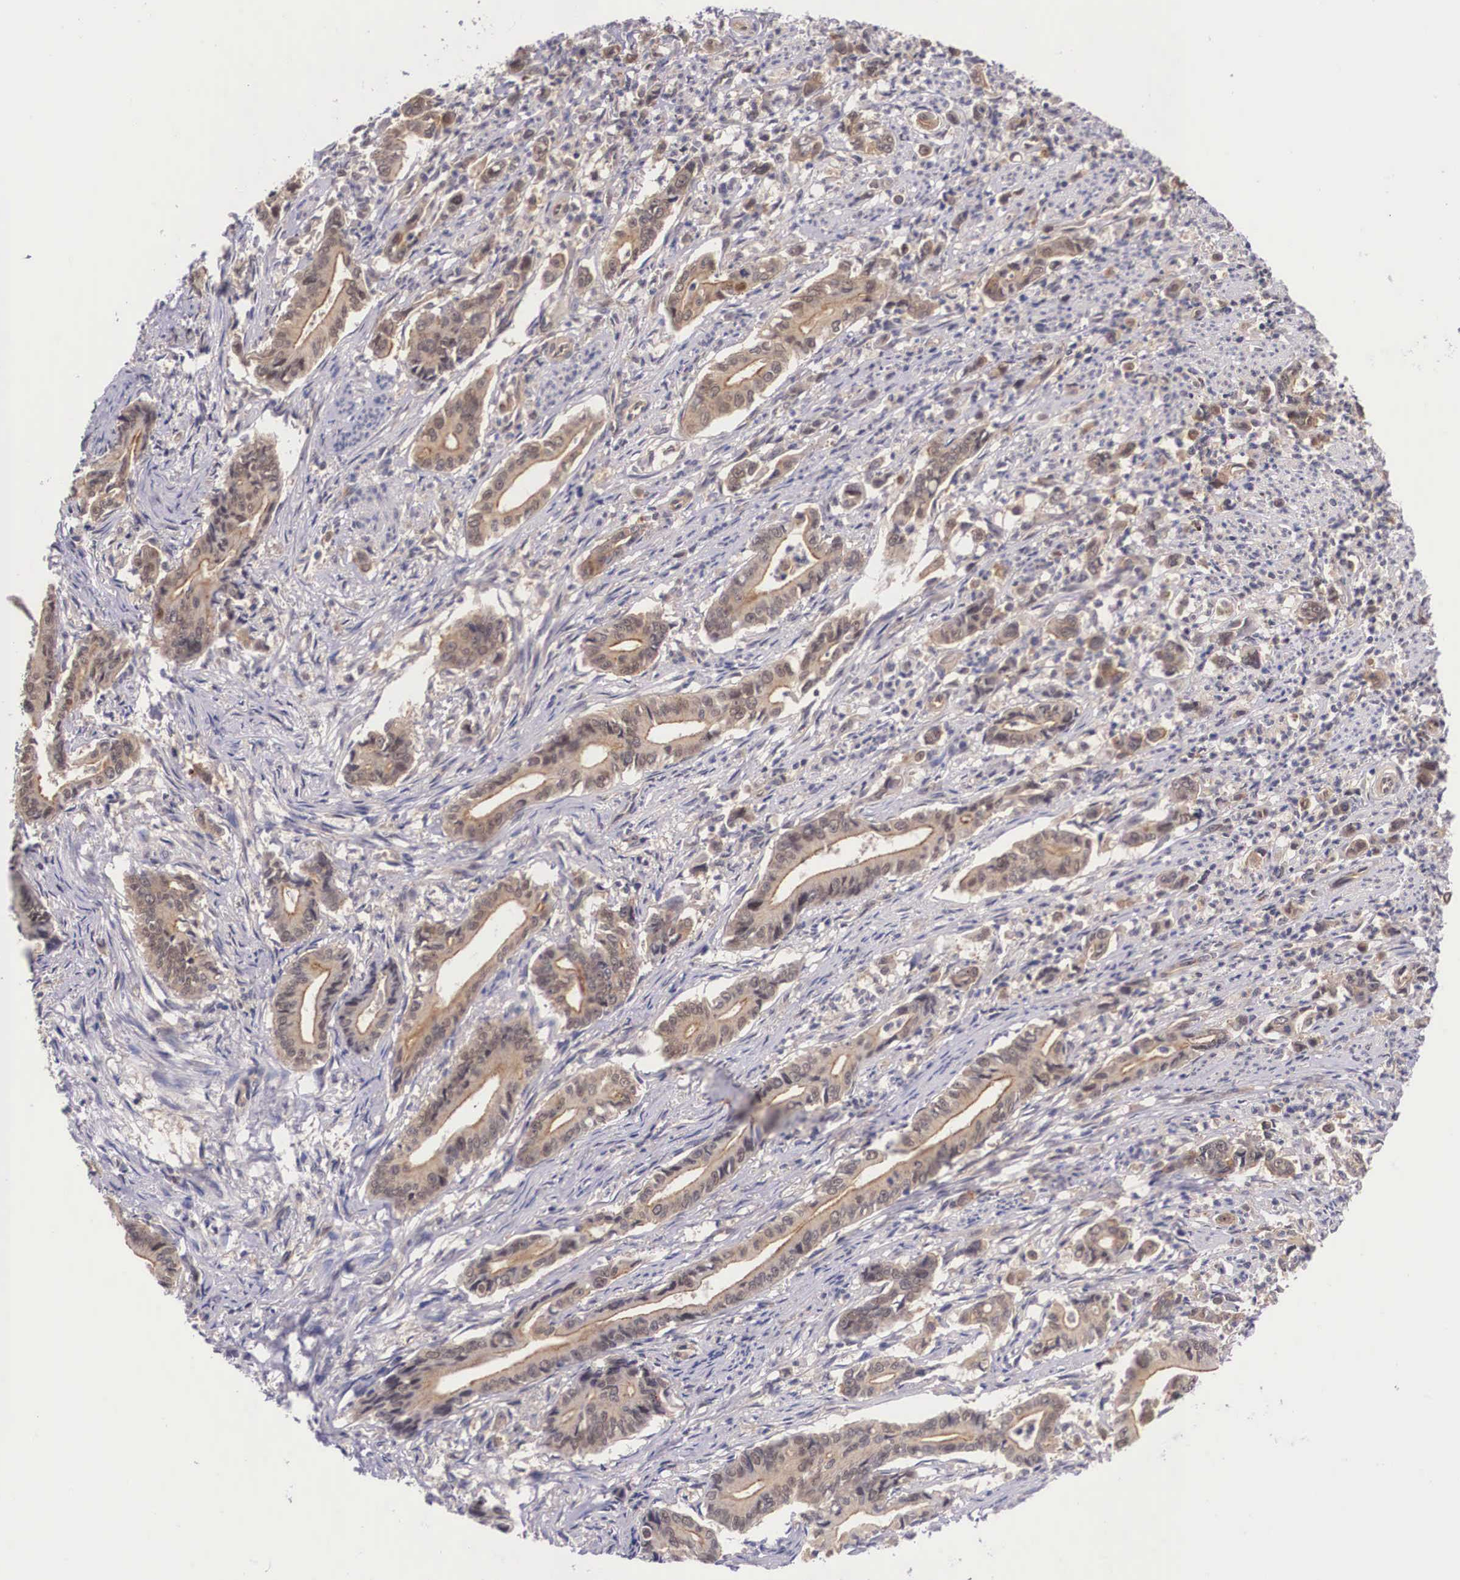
{"staining": {"intensity": "moderate", "quantity": ">75%", "location": "cytoplasmic/membranous"}, "tissue": "stomach cancer", "cell_type": "Tumor cells", "image_type": "cancer", "snomed": [{"axis": "morphology", "description": "Adenocarcinoma, NOS"}, {"axis": "topography", "description": "Stomach"}], "caption": "A high-resolution histopathology image shows IHC staining of stomach cancer (adenocarcinoma), which displays moderate cytoplasmic/membranous expression in approximately >75% of tumor cells.", "gene": "IGBP1", "patient": {"sex": "female", "age": 76}}